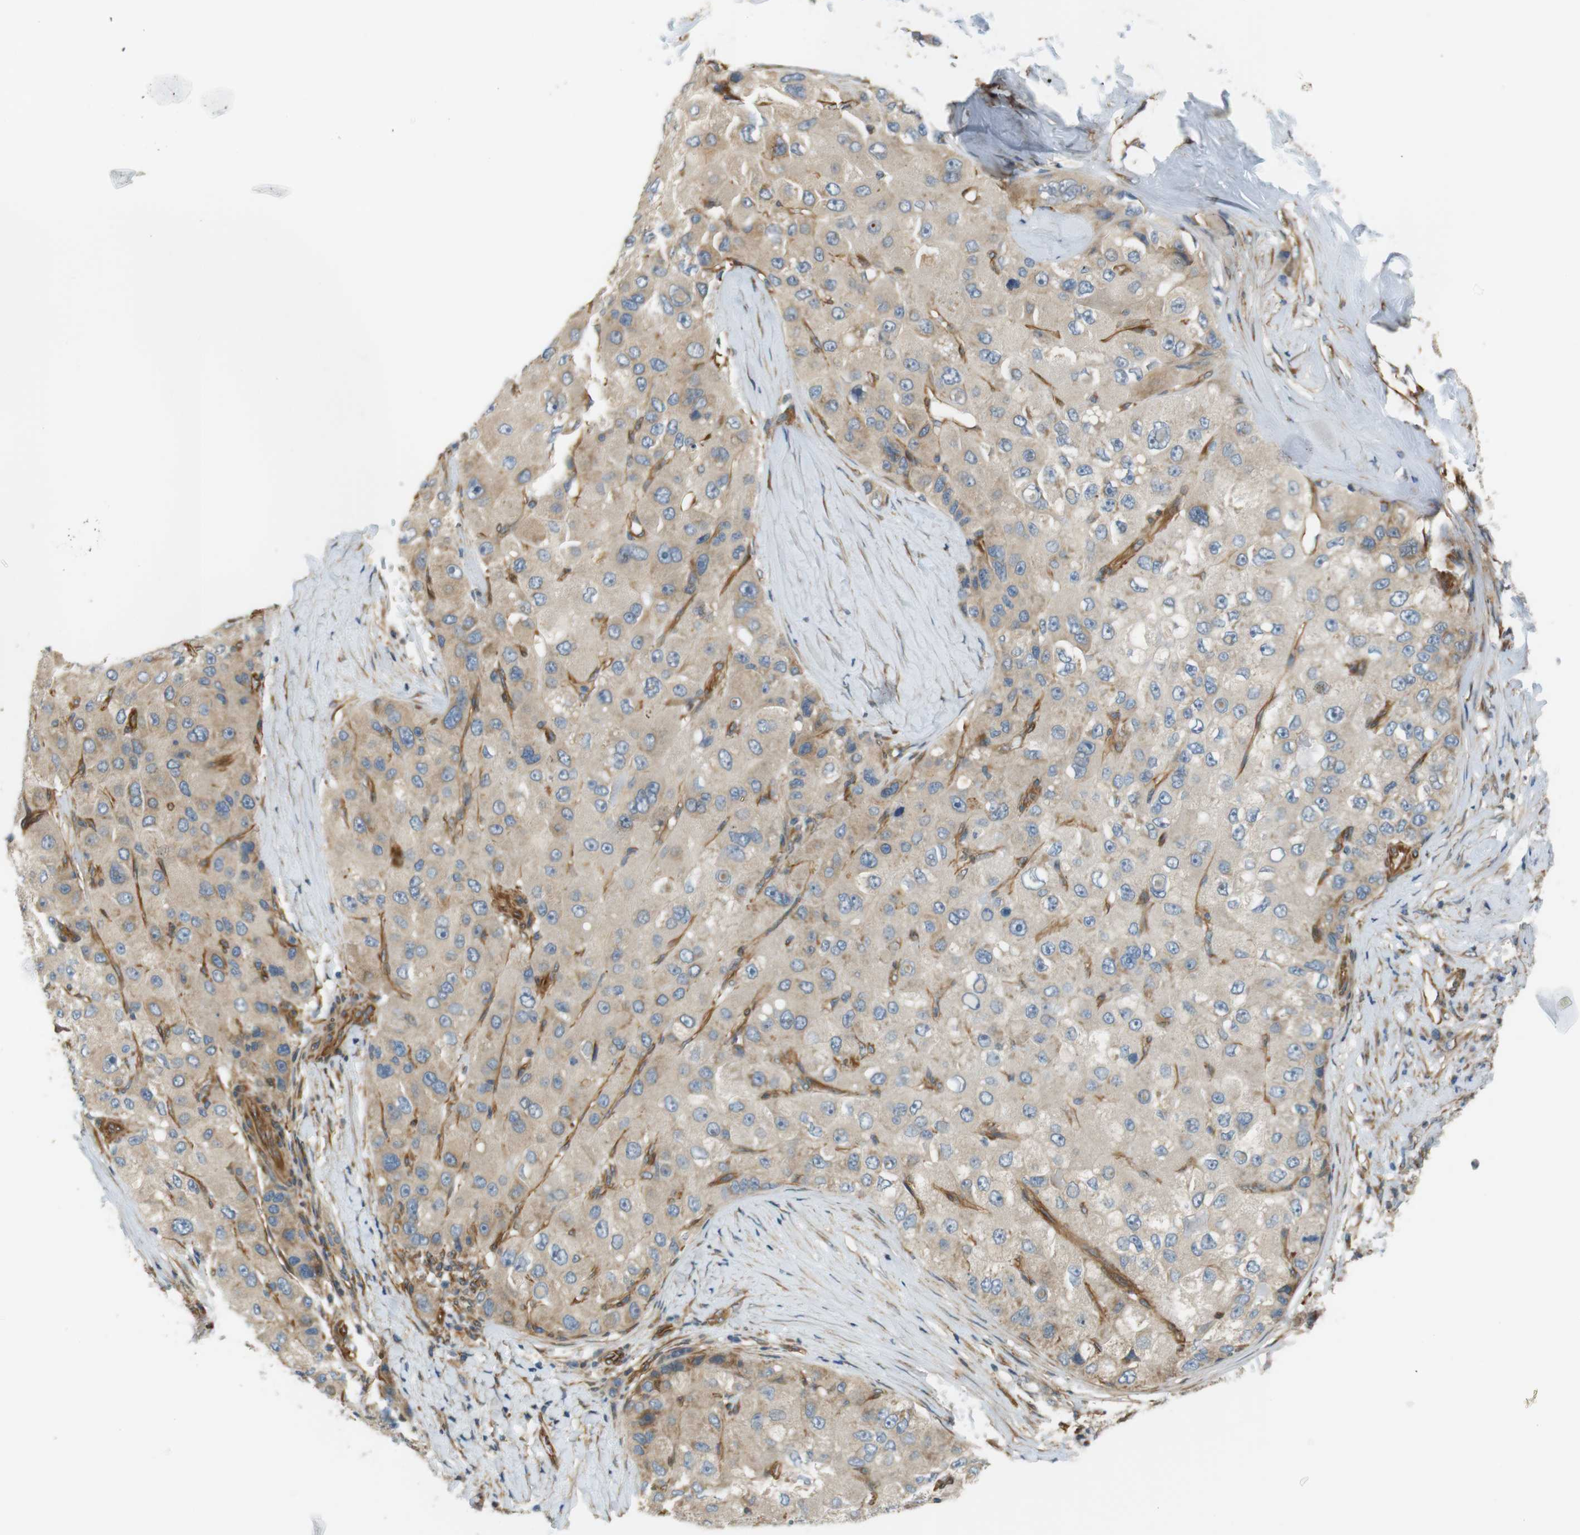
{"staining": {"intensity": "weak", "quantity": ">75%", "location": "cytoplasmic/membranous"}, "tissue": "liver cancer", "cell_type": "Tumor cells", "image_type": "cancer", "snomed": [{"axis": "morphology", "description": "Carcinoma, Hepatocellular, NOS"}, {"axis": "topography", "description": "Liver"}], "caption": "A photomicrograph of liver cancer stained for a protein reveals weak cytoplasmic/membranous brown staining in tumor cells. (Stains: DAB in brown, nuclei in blue, Microscopy: brightfield microscopy at high magnification).", "gene": "CYTH3", "patient": {"sex": "male", "age": 80}}